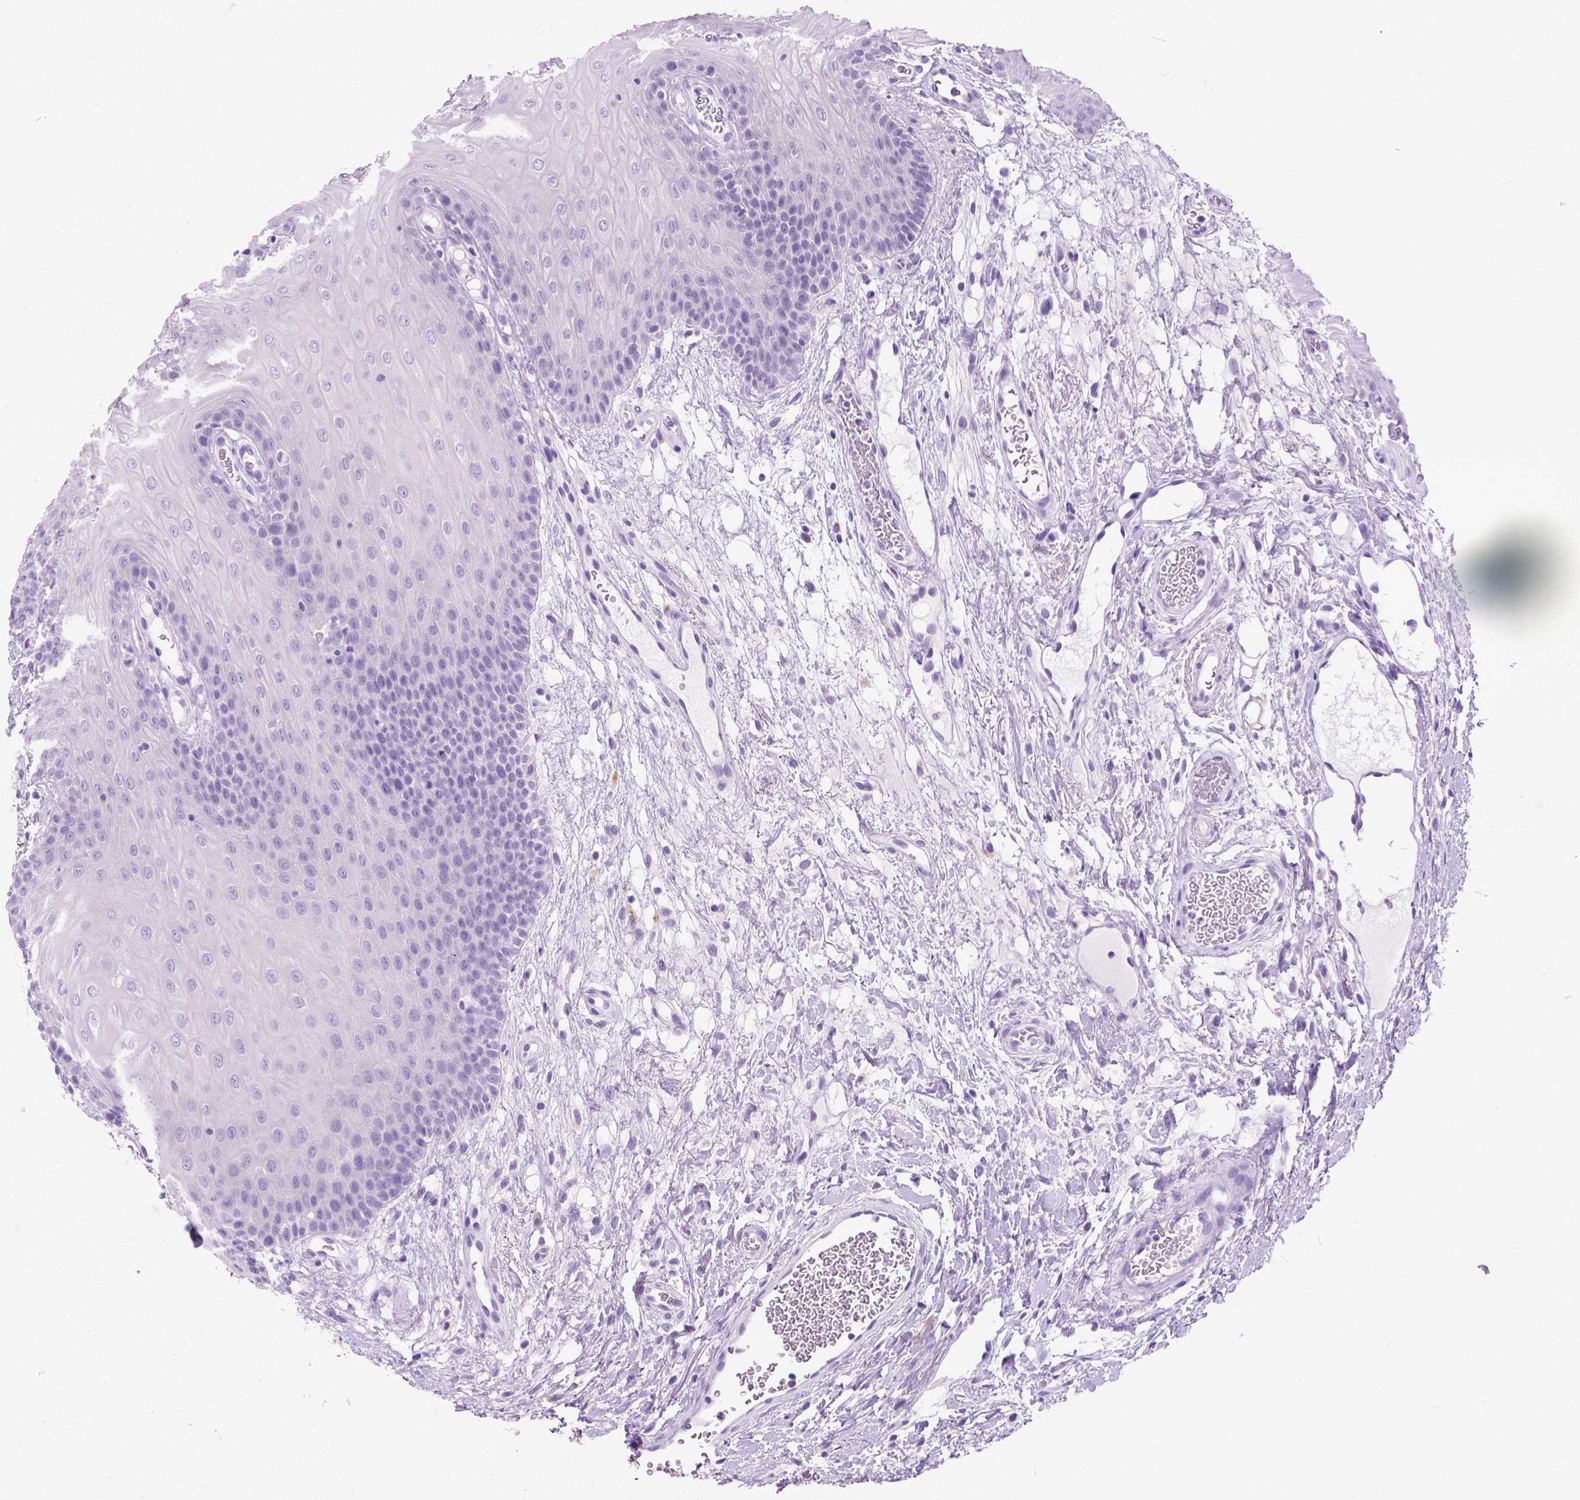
{"staining": {"intensity": "negative", "quantity": "none", "location": "none"}, "tissue": "oral mucosa", "cell_type": "Squamous epithelial cells", "image_type": "normal", "snomed": [{"axis": "morphology", "description": "Normal tissue, NOS"}, {"axis": "morphology", "description": "Squamous cell carcinoma, NOS"}, {"axis": "topography", "description": "Oral tissue"}, {"axis": "topography", "description": "Head-Neck"}], "caption": "Image shows no significant protein positivity in squamous epithelial cells of benign oral mucosa.", "gene": "ARMS2", "patient": {"sex": "male", "age": 78}}